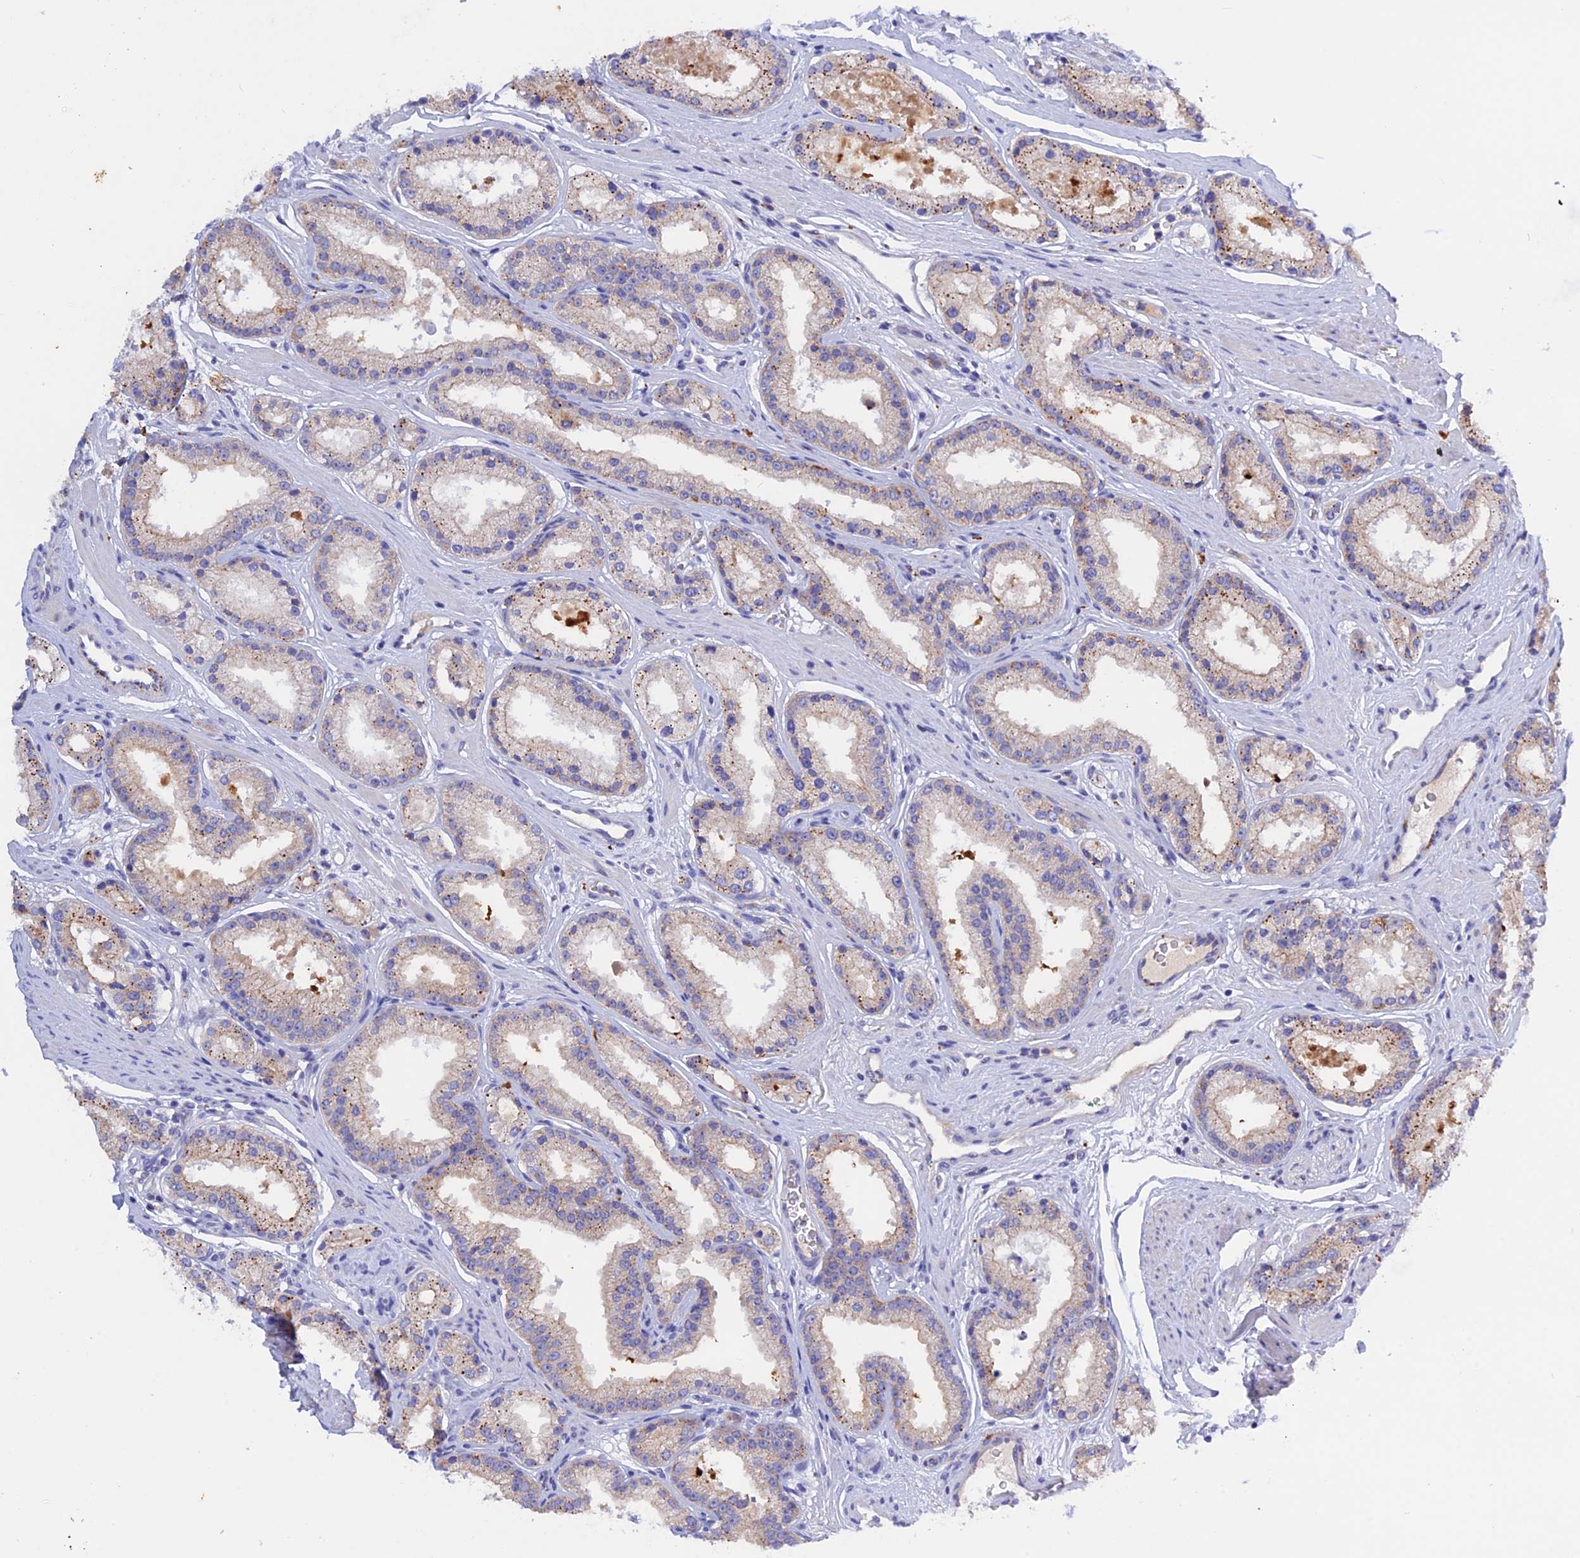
{"staining": {"intensity": "weak", "quantity": "25%-75%", "location": "cytoplasmic/membranous"}, "tissue": "prostate cancer", "cell_type": "Tumor cells", "image_type": "cancer", "snomed": [{"axis": "morphology", "description": "Adenocarcinoma, Low grade"}, {"axis": "topography", "description": "Prostate"}], "caption": "Brown immunohistochemical staining in human prostate adenocarcinoma (low-grade) displays weak cytoplasmic/membranous positivity in approximately 25%-75% of tumor cells. (brown staining indicates protein expression, while blue staining denotes nuclei).", "gene": "GK5", "patient": {"sex": "male", "age": 59}}